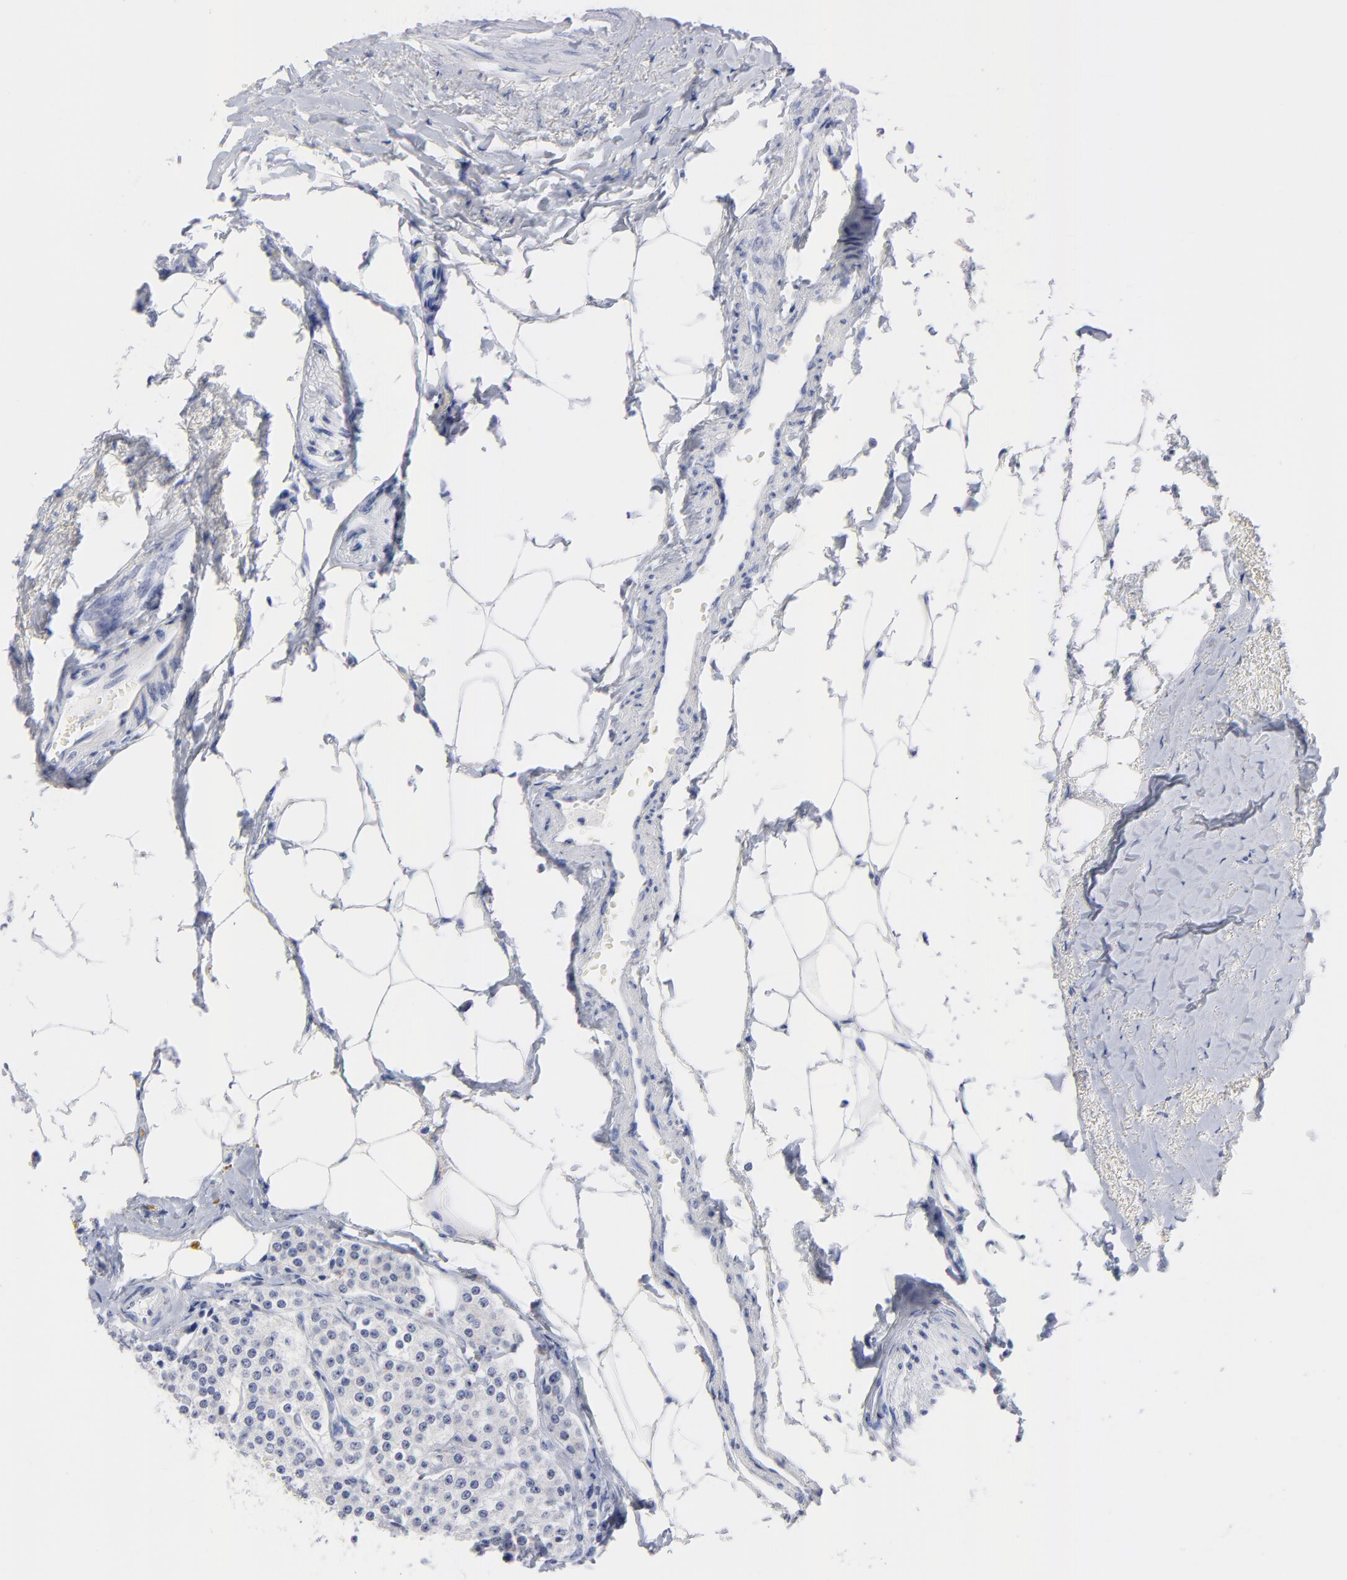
{"staining": {"intensity": "negative", "quantity": "none", "location": "none"}, "tissue": "carcinoid", "cell_type": "Tumor cells", "image_type": "cancer", "snomed": [{"axis": "morphology", "description": "Carcinoid, malignant, NOS"}, {"axis": "topography", "description": "Colon"}], "caption": "There is no significant staining in tumor cells of carcinoid (malignant). (Brightfield microscopy of DAB (3,3'-diaminobenzidine) immunohistochemistry (IHC) at high magnification).", "gene": "ACY1", "patient": {"sex": "female", "age": 61}}